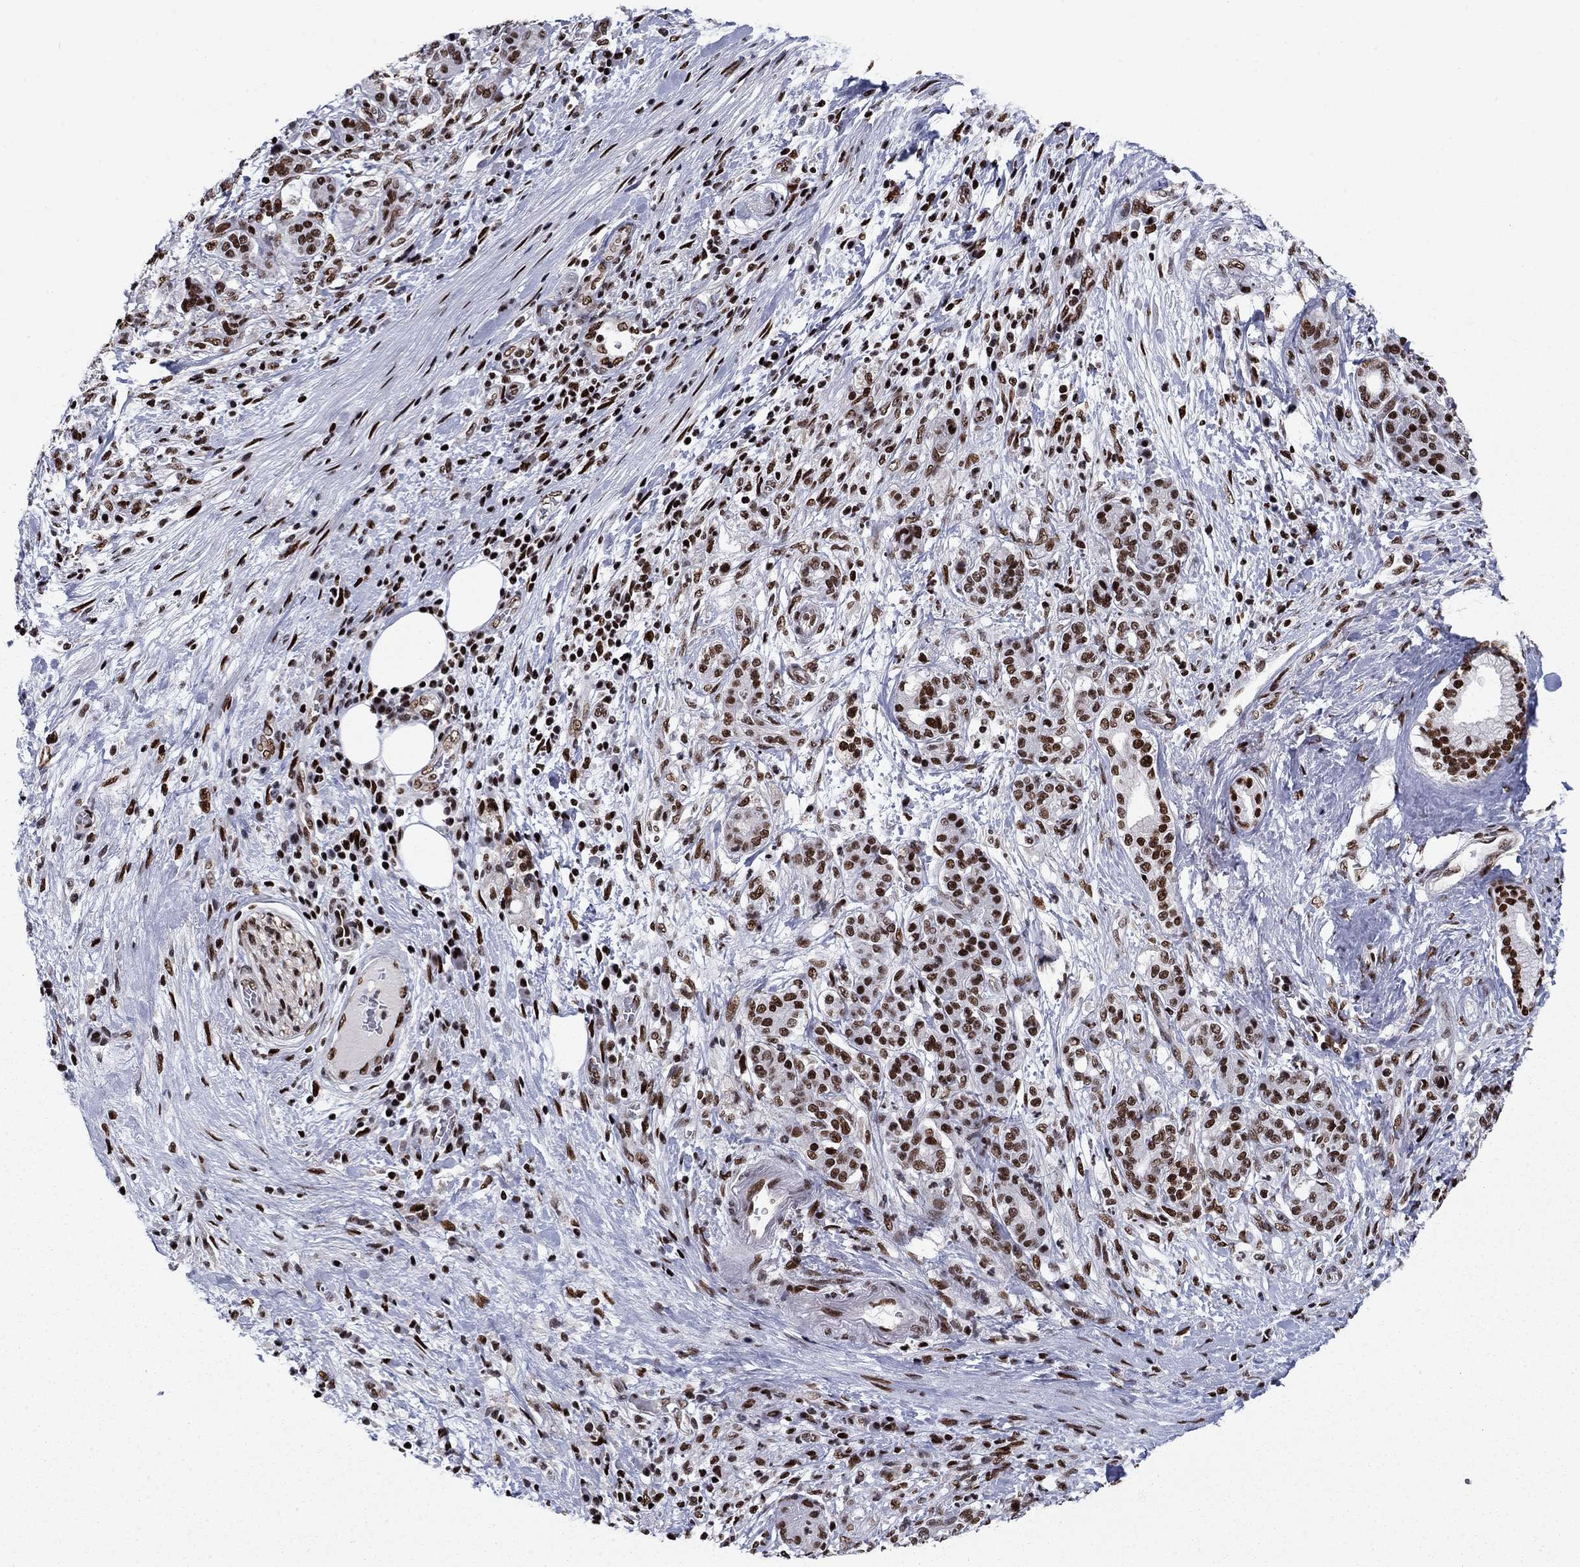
{"staining": {"intensity": "strong", "quantity": ">75%", "location": "nuclear"}, "tissue": "pancreatic cancer", "cell_type": "Tumor cells", "image_type": "cancer", "snomed": [{"axis": "morphology", "description": "Adenocarcinoma, NOS"}, {"axis": "topography", "description": "Pancreas"}], "caption": "DAB (3,3'-diaminobenzidine) immunohistochemical staining of human adenocarcinoma (pancreatic) reveals strong nuclear protein staining in about >75% of tumor cells.", "gene": "RPRD1B", "patient": {"sex": "female", "age": 73}}